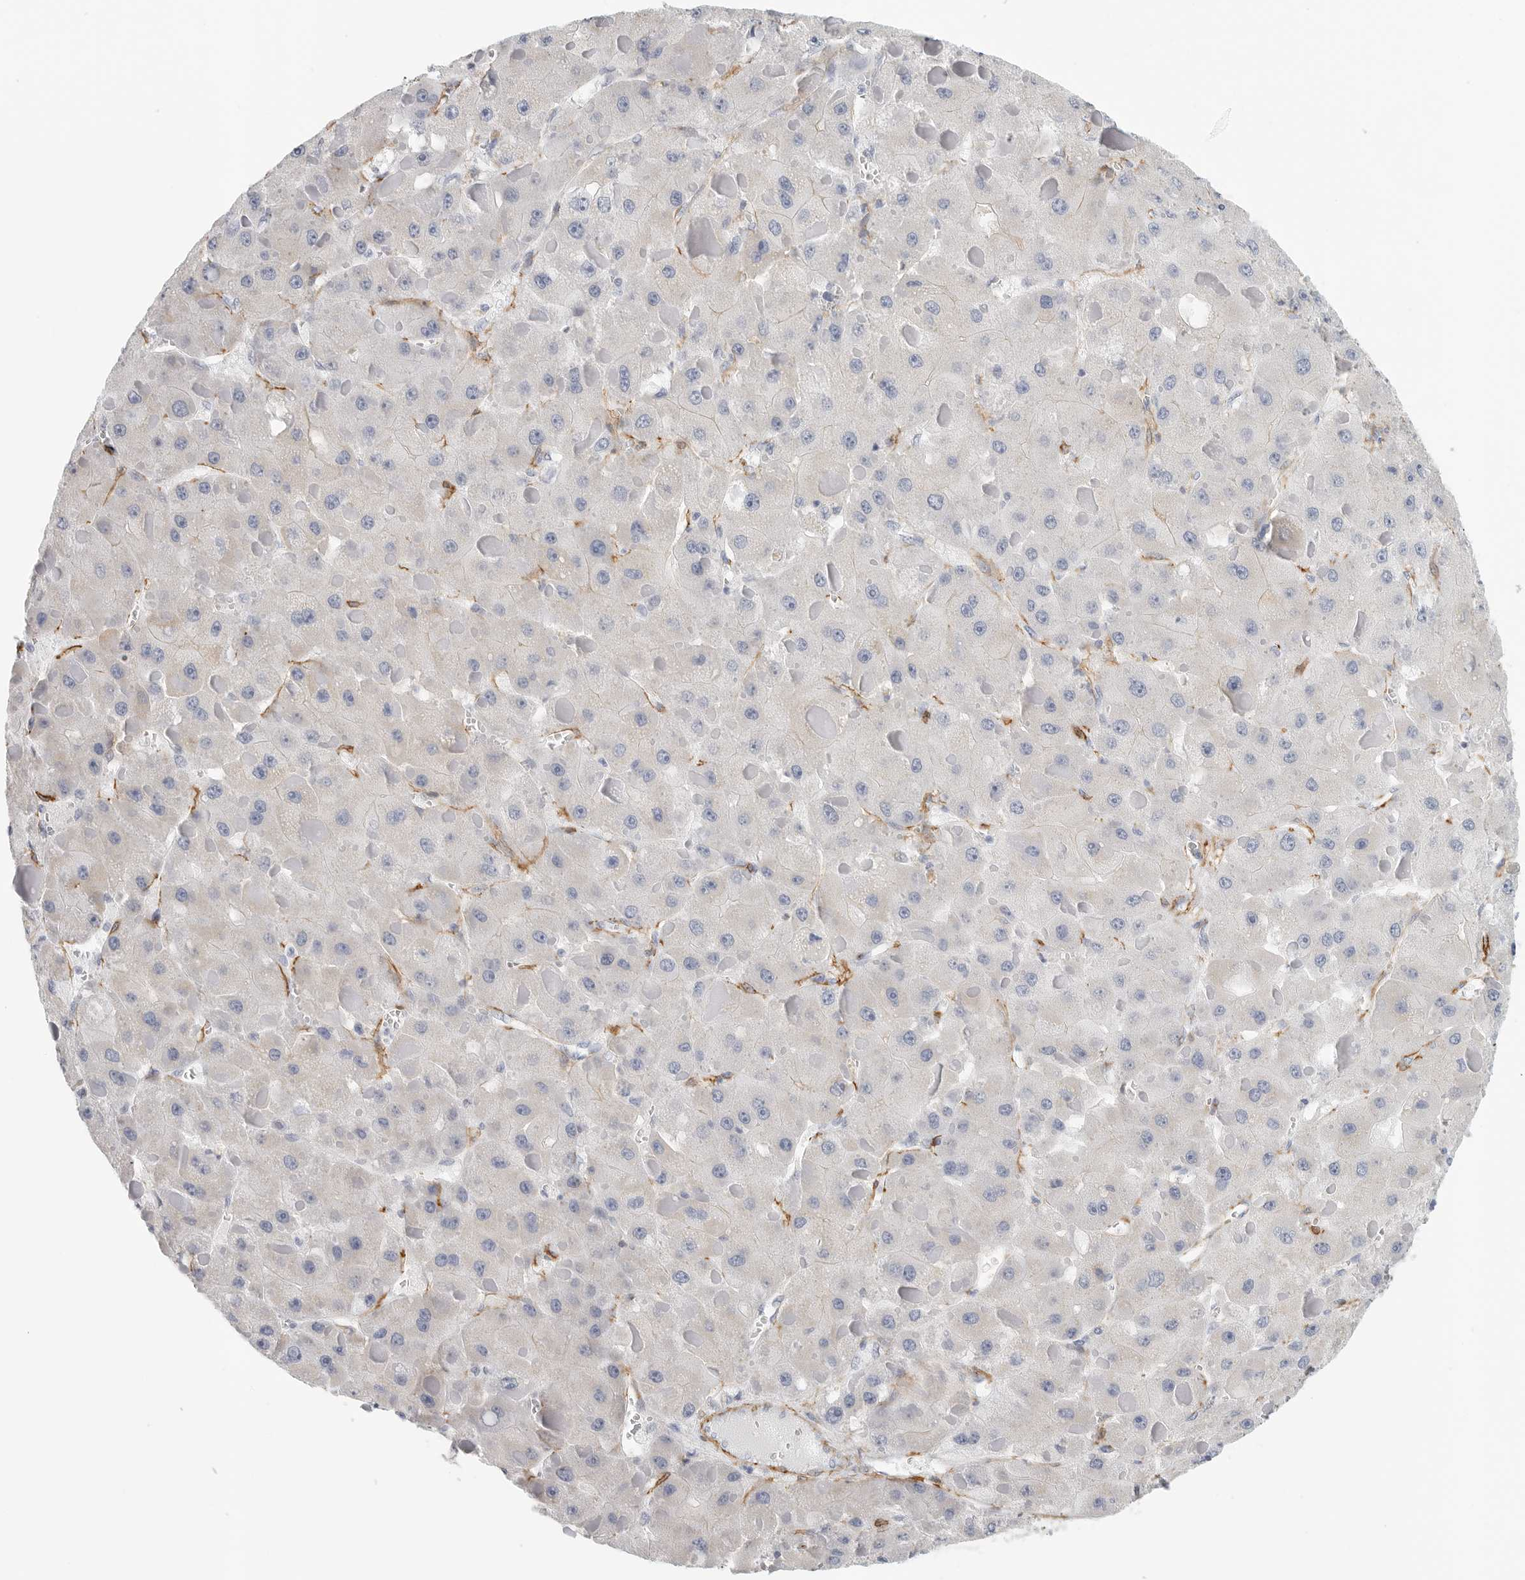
{"staining": {"intensity": "negative", "quantity": "none", "location": "none"}, "tissue": "liver cancer", "cell_type": "Tumor cells", "image_type": "cancer", "snomed": [{"axis": "morphology", "description": "Carcinoma, Hepatocellular, NOS"}, {"axis": "topography", "description": "Liver"}], "caption": "Tumor cells show no significant positivity in liver cancer (hepatocellular carcinoma).", "gene": "TNR", "patient": {"sex": "female", "age": 73}}